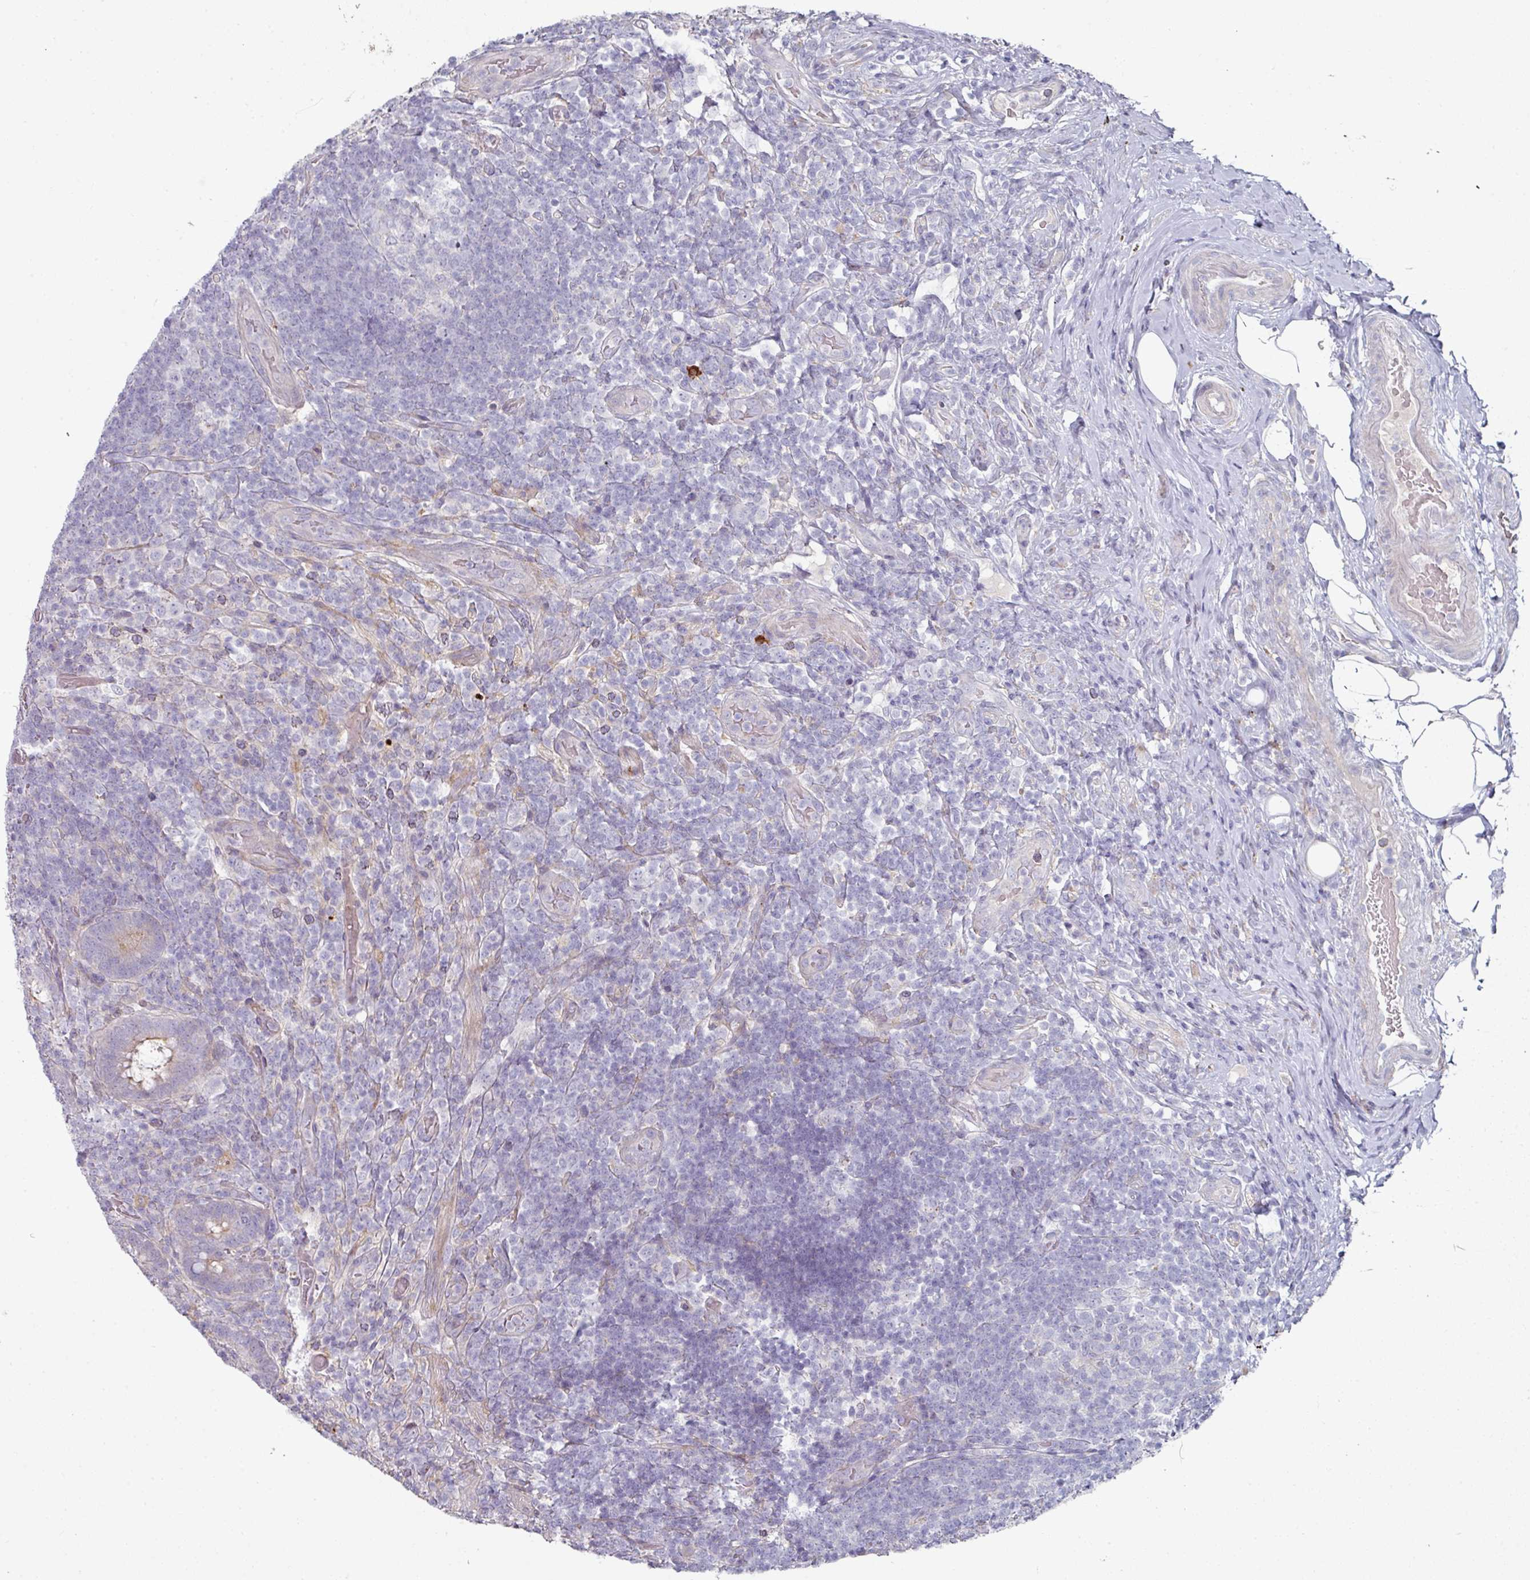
{"staining": {"intensity": "weak", "quantity": "<25%", "location": "cytoplasmic/membranous"}, "tissue": "appendix", "cell_type": "Glandular cells", "image_type": "normal", "snomed": [{"axis": "morphology", "description": "Normal tissue, NOS"}, {"axis": "topography", "description": "Appendix"}], "caption": "The immunohistochemistry histopathology image has no significant expression in glandular cells of appendix.", "gene": "WSB2", "patient": {"sex": "female", "age": 43}}